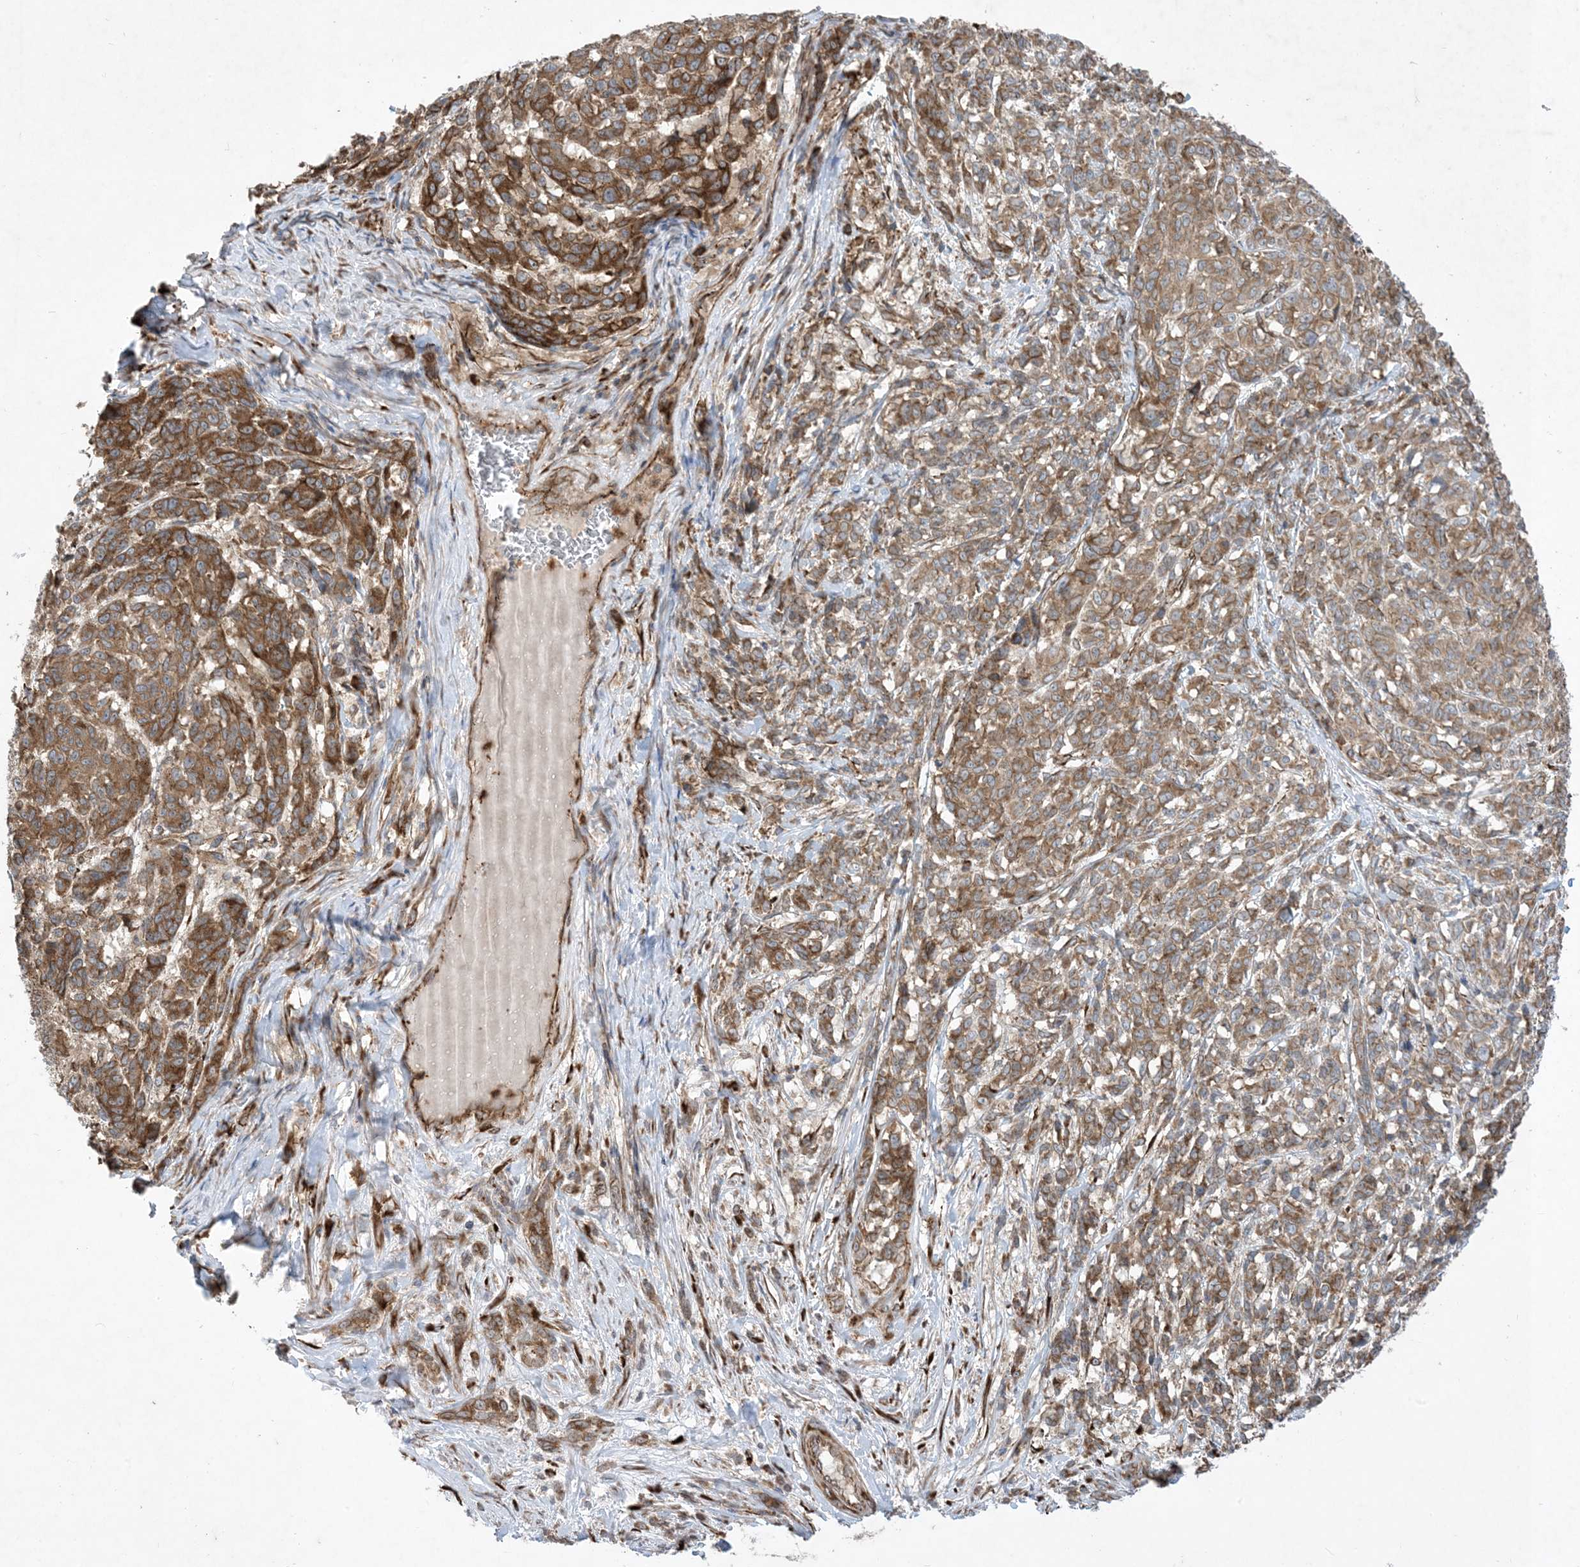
{"staining": {"intensity": "moderate", "quantity": ">75%", "location": "cytoplasmic/membranous"}, "tissue": "melanoma", "cell_type": "Tumor cells", "image_type": "cancer", "snomed": [{"axis": "morphology", "description": "Malignant melanoma, NOS"}, {"axis": "topography", "description": "Skin"}], "caption": "Immunohistochemistry staining of melanoma, which displays medium levels of moderate cytoplasmic/membranous staining in approximately >75% of tumor cells indicating moderate cytoplasmic/membranous protein positivity. The staining was performed using DAB (brown) for protein detection and nuclei were counterstained in hematoxylin (blue).", "gene": "OTOP1", "patient": {"sex": "male", "age": 49}}